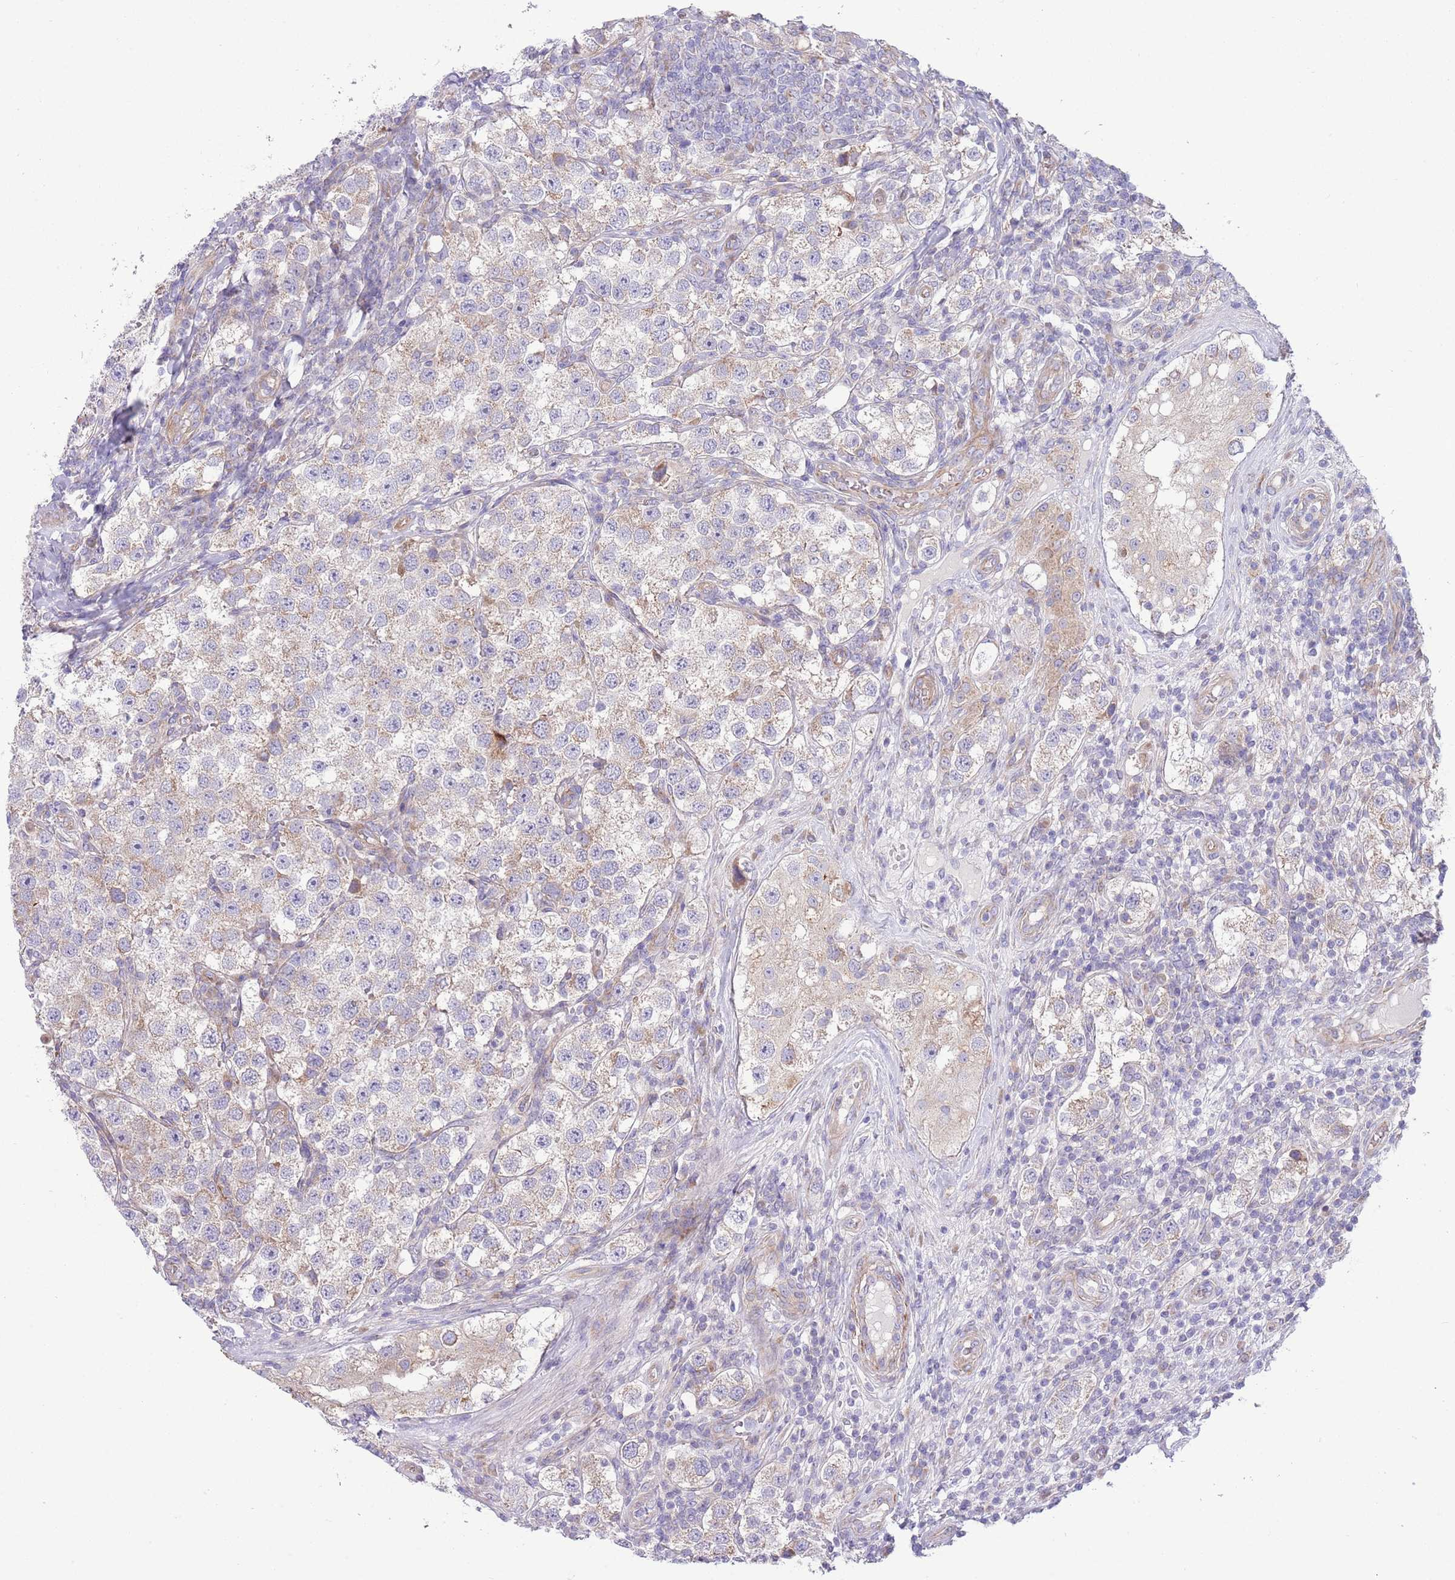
{"staining": {"intensity": "moderate", "quantity": "25%-75%", "location": "cytoplasmic/membranous"}, "tissue": "testis cancer", "cell_type": "Tumor cells", "image_type": "cancer", "snomed": [{"axis": "morphology", "description": "Seminoma, NOS"}, {"axis": "topography", "description": "Testis"}], "caption": "Moderate cytoplasmic/membranous expression for a protein is identified in about 25%-75% of tumor cells of seminoma (testis) using immunohistochemistry (IHC).", "gene": "TOMM5", "patient": {"sex": "male", "age": 37}}